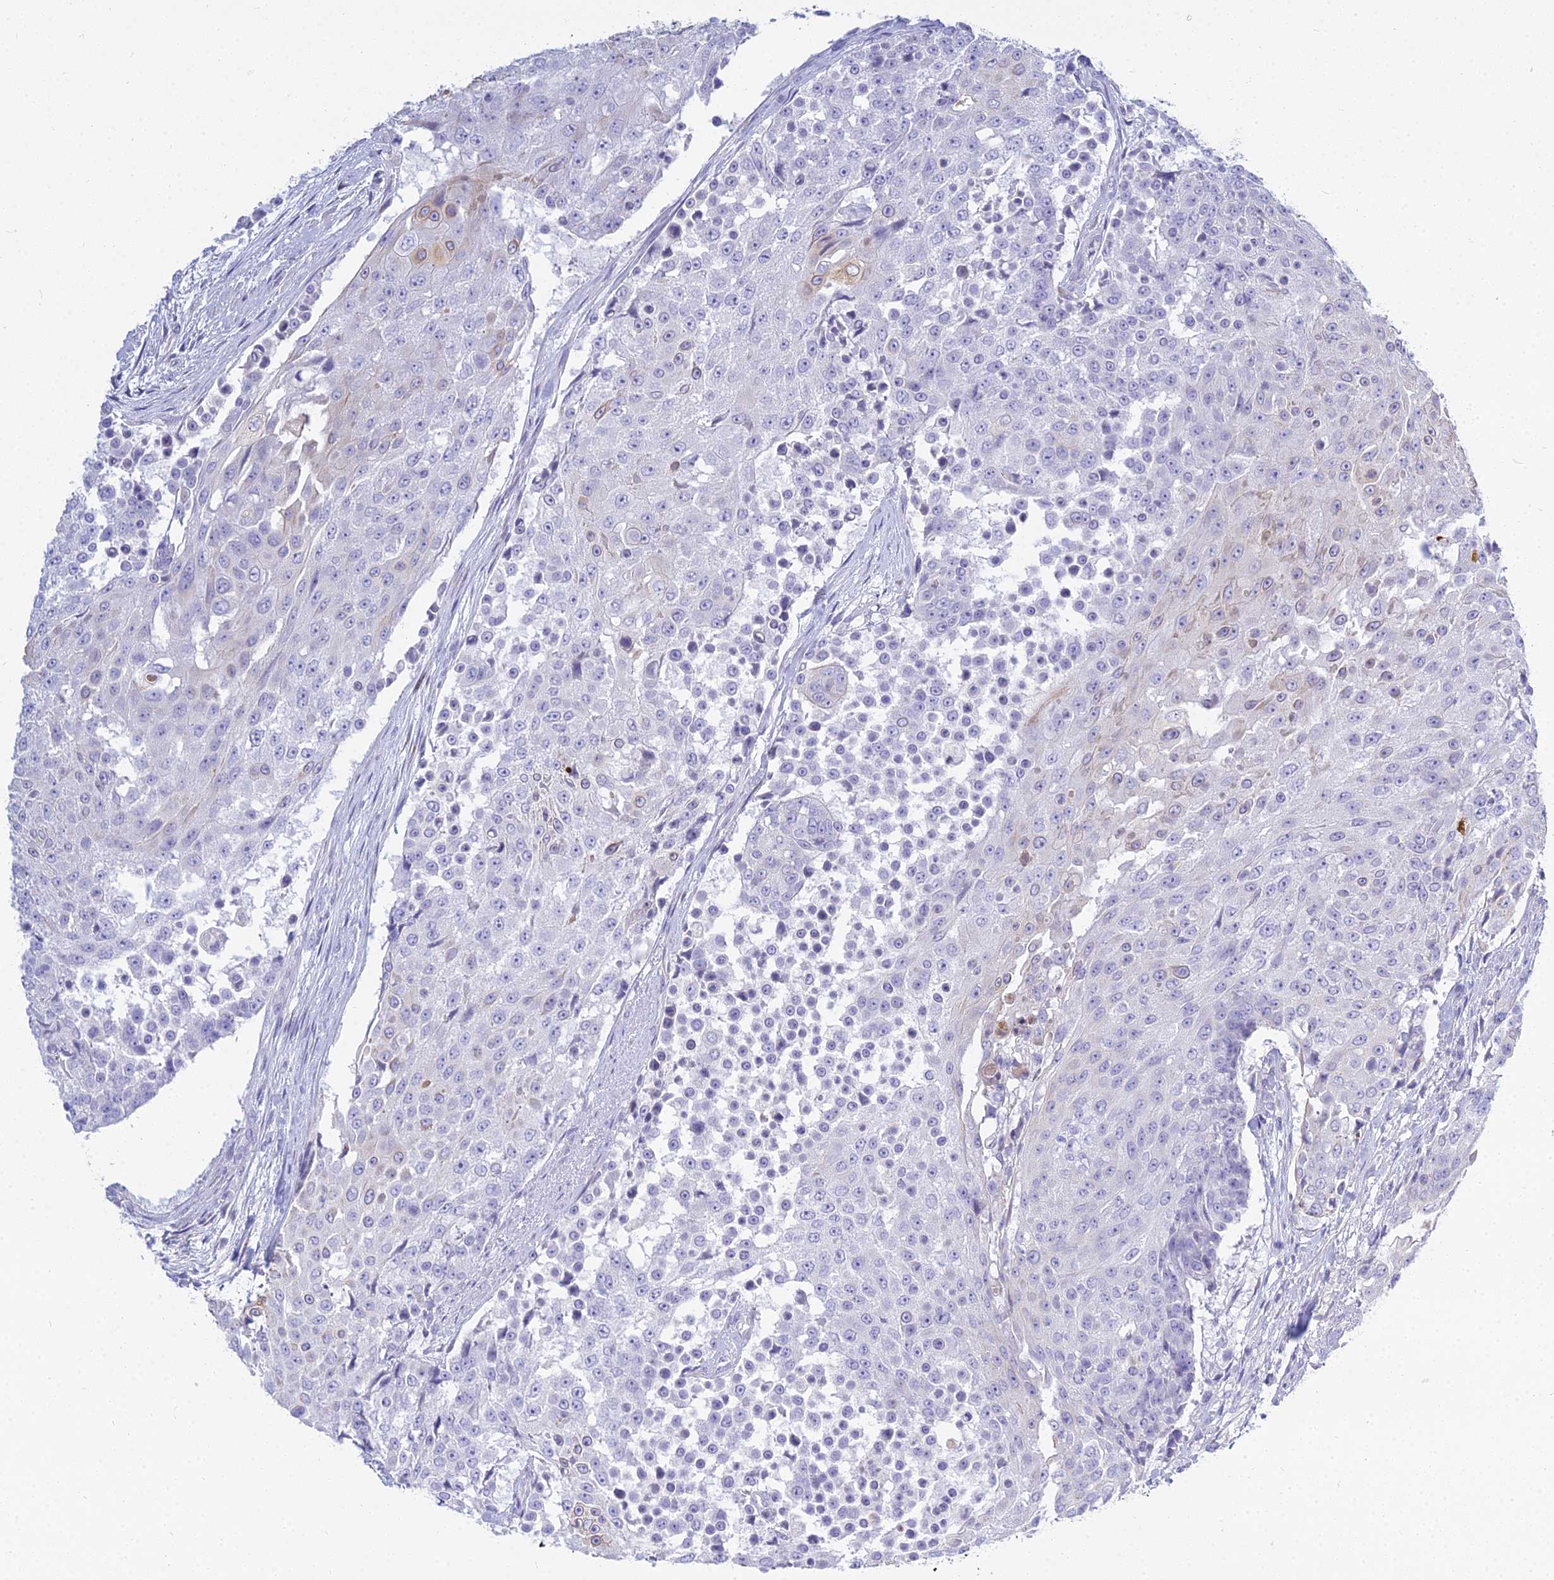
{"staining": {"intensity": "weak", "quantity": "<25%", "location": "cytoplasmic/membranous"}, "tissue": "urothelial cancer", "cell_type": "Tumor cells", "image_type": "cancer", "snomed": [{"axis": "morphology", "description": "Urothelial carcinoma, High grade"}, {"axis": "topography", "description": "Urinary bladder"}], "caption": "Immunohistochemistry histopathology image of neoplastic tissue: human urothelial cancer stained with DAB shows no significant protein staining in tumor cells. (Stains: DAB immunohistochemistry (IHC) with hematoxylin counter stain, Microscopy: brightfield microscopy at high magnification).", "gene": "SMIM24", "patient": {"sex": "female", "age": 63}}